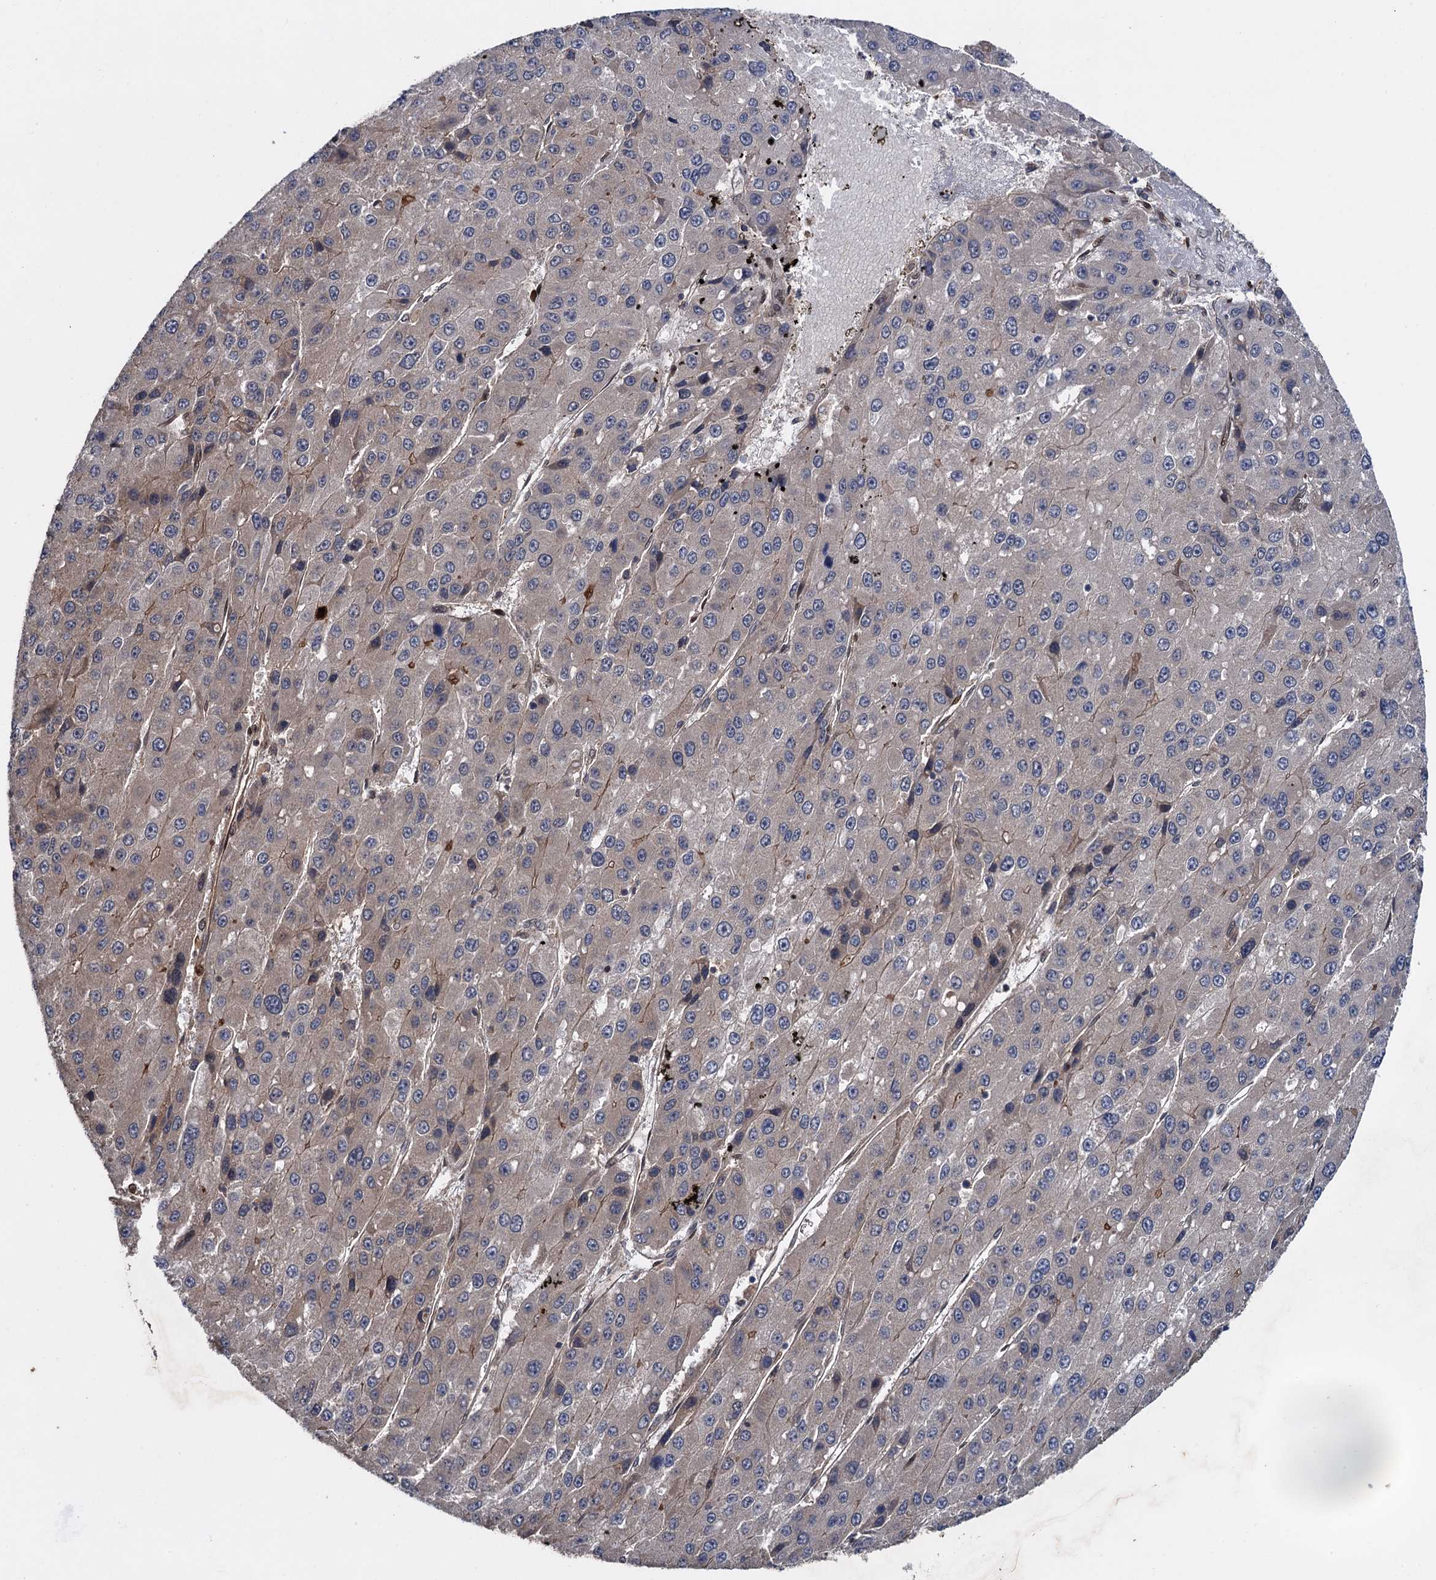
{"staining": {"intensity": "weak", "quantity": "<25%", "location": "cytoplasmic/membranous"}, "tissue": "liver cancer", "cell_type": "Tumor cells", "image_type": "cancer", "snomed": [{"axis": "morphology", "description": "Carcinoma, Hepatocellular, NOS"}, {"axis": "topography", "description": "Liver"}], "caption": "Tumor cells show no significant expression in liver cancer (hepatocellular carcinoma).", "gene": "RHOBTB1", "patient": {"sex": "female", "age": 73}}